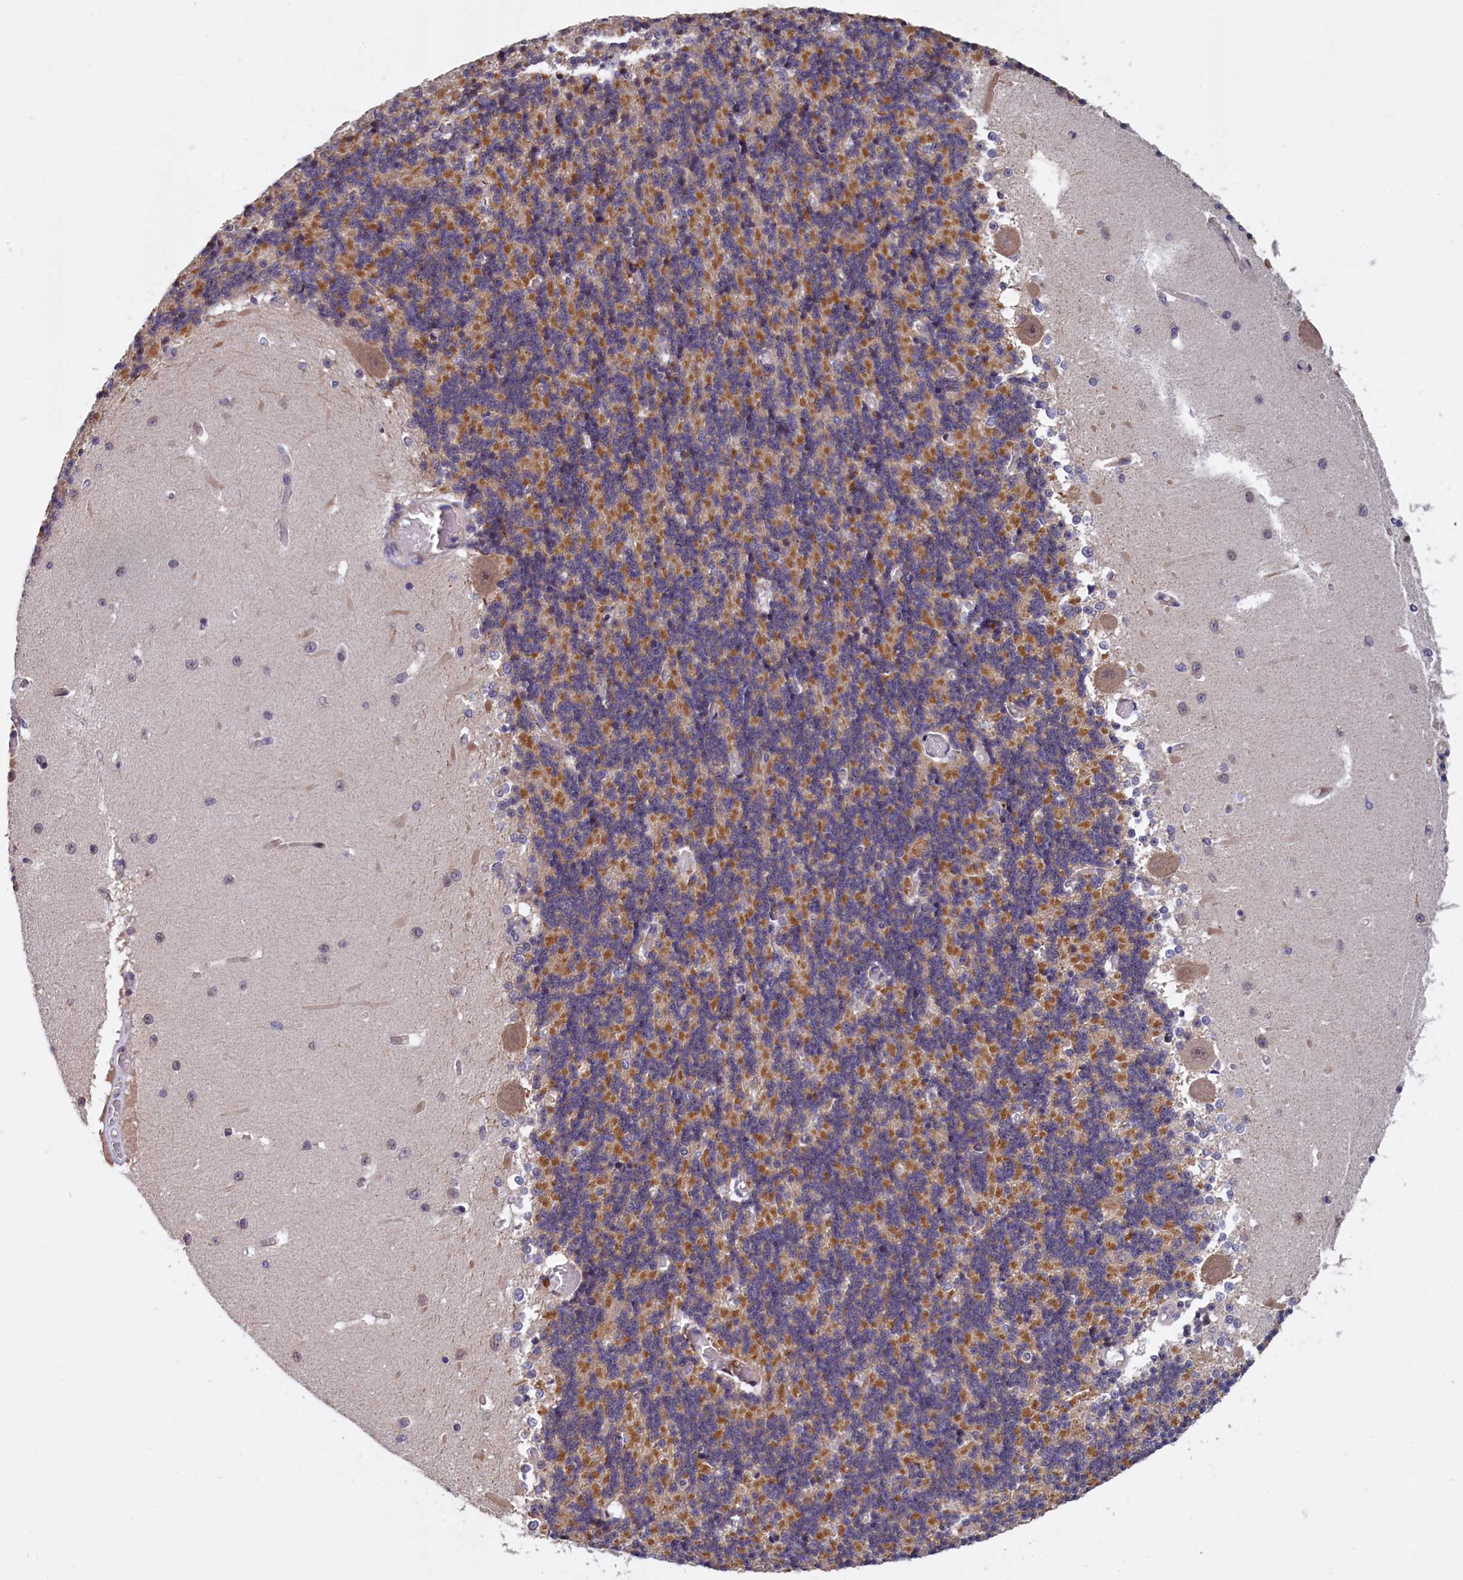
{"staining": {"intensity": "moderate", "quantity": "25%-75%", "location": "cytoplasmic/membranous"}, "tissue": "cerebellum", "cell_type": "Cells in granular layer", "image_type": "normal", "snomed": [{"axis": "morphology", "description": "Normal tissue, NOS"}, {"axis": "topography", "description": "Cerebellum"}], "caption": "An immunohistochemistry photomicrograph of normal tissue is shown. Protein staining in brown highlights moderate cytoplasmic/membranous positivity in cerebellum within cells in granular layer.", "gene": "EPB41L4B", "patient": {"sex": "male", "age": 37}}